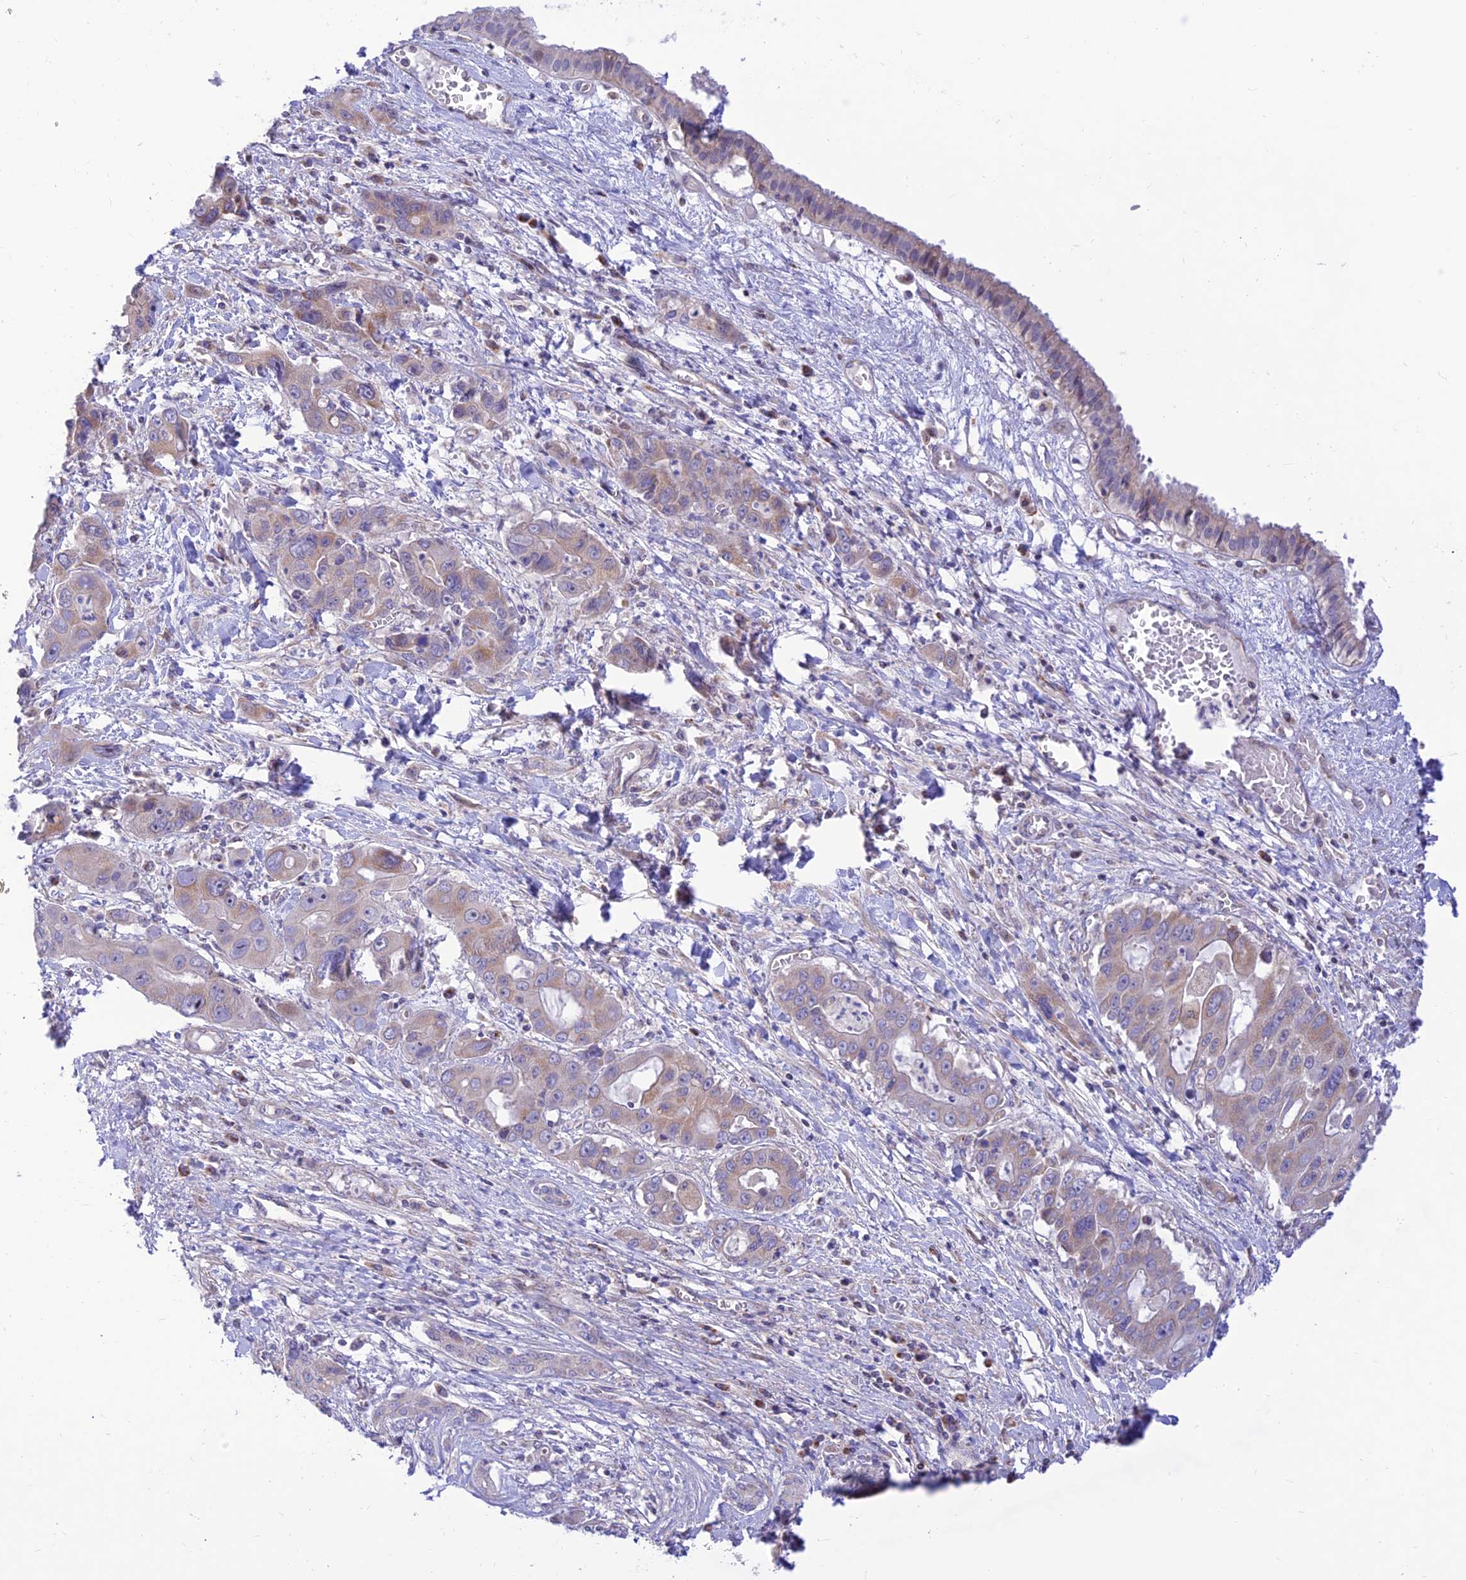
{"staining": {"intensity": "weak", "quantity": "25%-75%", "location": "cytoplasmic/membranous"}, "tissue": "liver cancer", "cell_type": "Tumor cells", "image_type": "cancer", "snomed": [{"axis": "morphology", "description": "Cholangiocarcinoma"}, {"axis": "topography", "description": "Liver"}], "caption": "Immunohistochemical staining of liver cancer shows low levels of weak cytoplasmic/membranous protein positivity in approximately 25%-75% of tumor cells.", "gene": "FAM186B", "patient": {"sex": "male", "age": 67}}